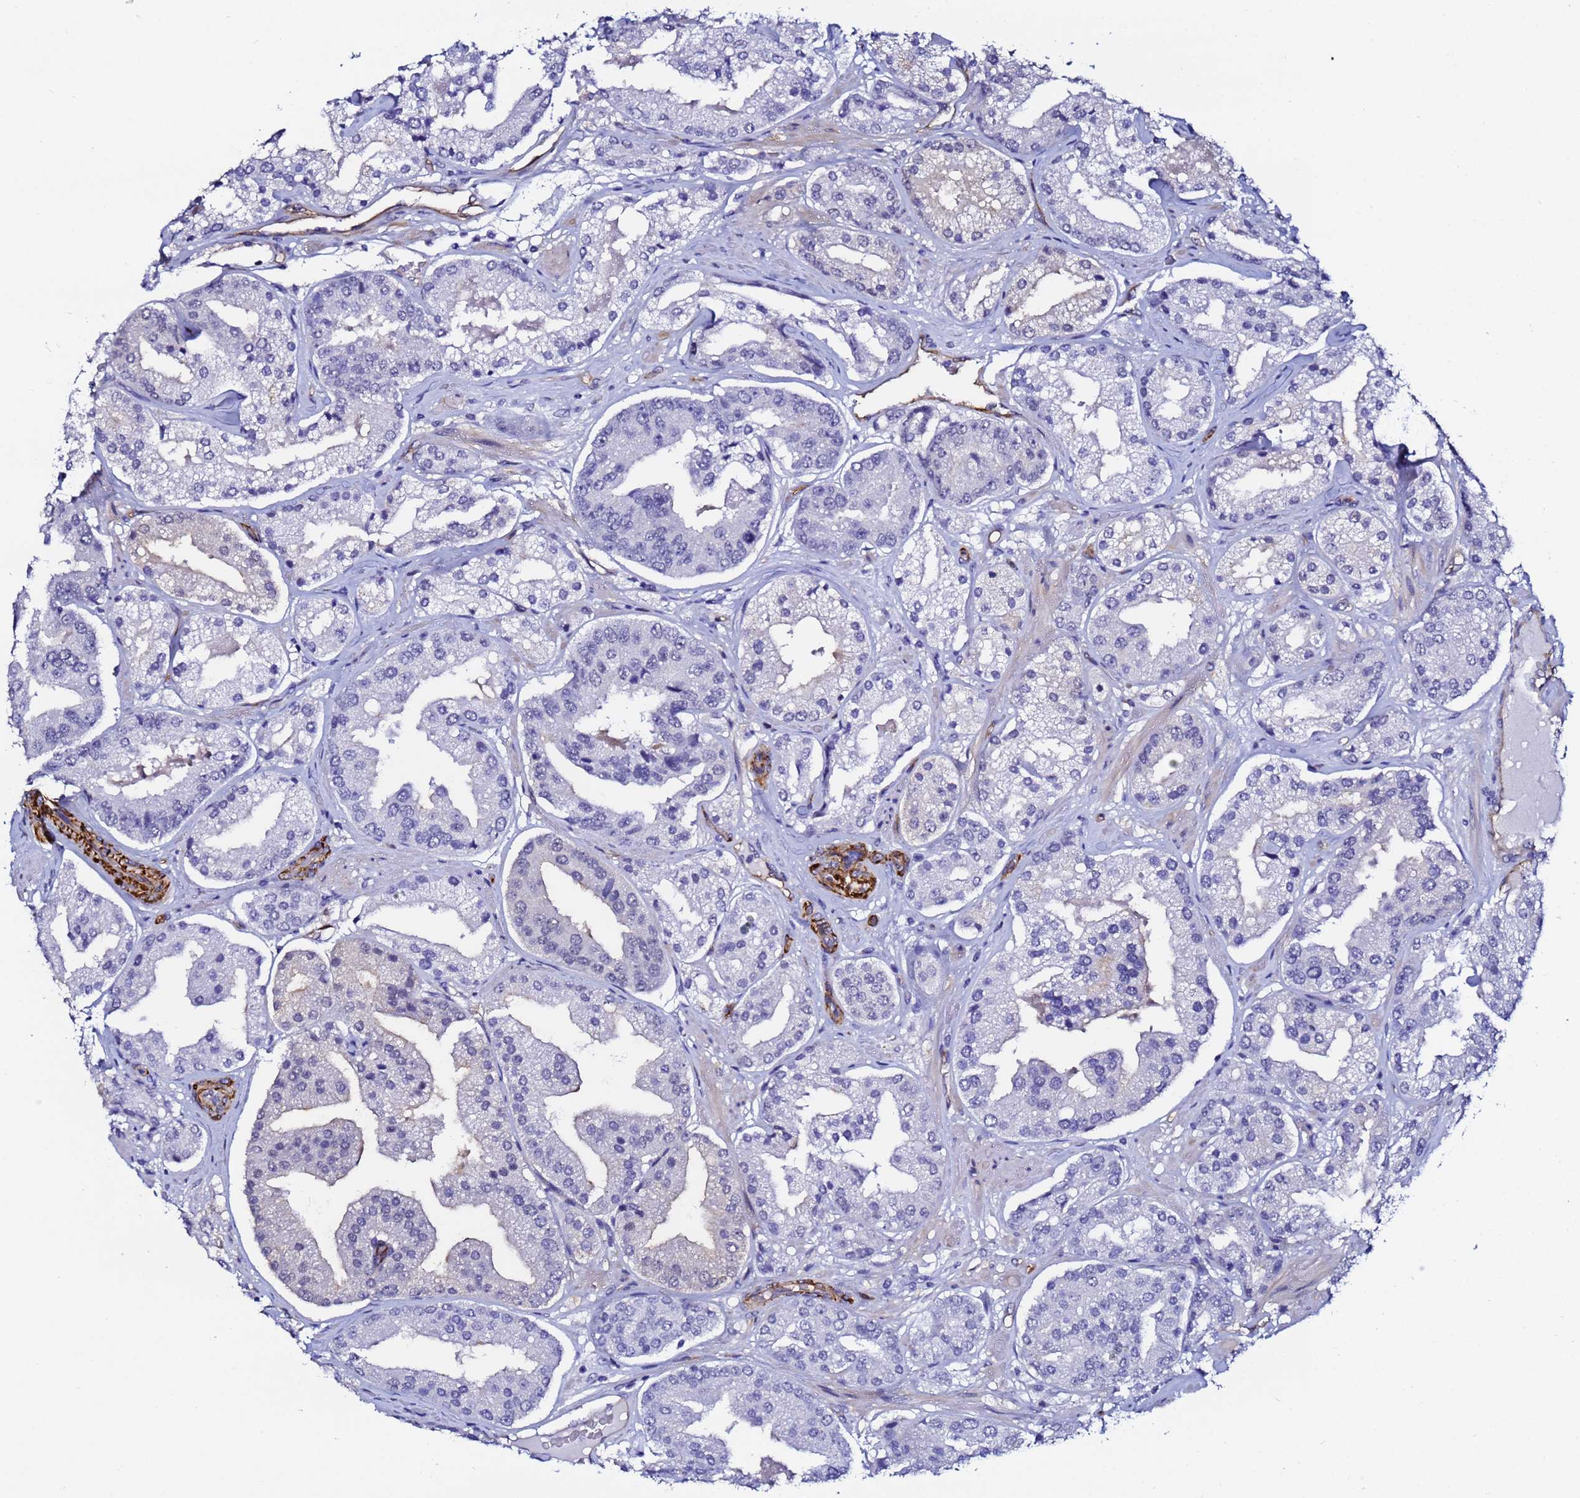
{"staining": {"intensity": "negative", "quantity": "none", "location": "none"}, "tissue": "prostate cancer", "cell_type": "Tumor cells", "image_type": "cancer", "snomed": [{"axis": "morphology", "description": "Adenocarcinoma, High grade"}, {"axis": "topography", "description": "Prostate"}], "caption": "IHC micrograph of prostate high-grade adenocarcinoma stained for a protein (brown), which reveals no positivity in tumor cells. (IHC, brightfield microscopy, high magnification).", "gene": "DEFB104A", "patient": {"sex": "male", "age": 63}}